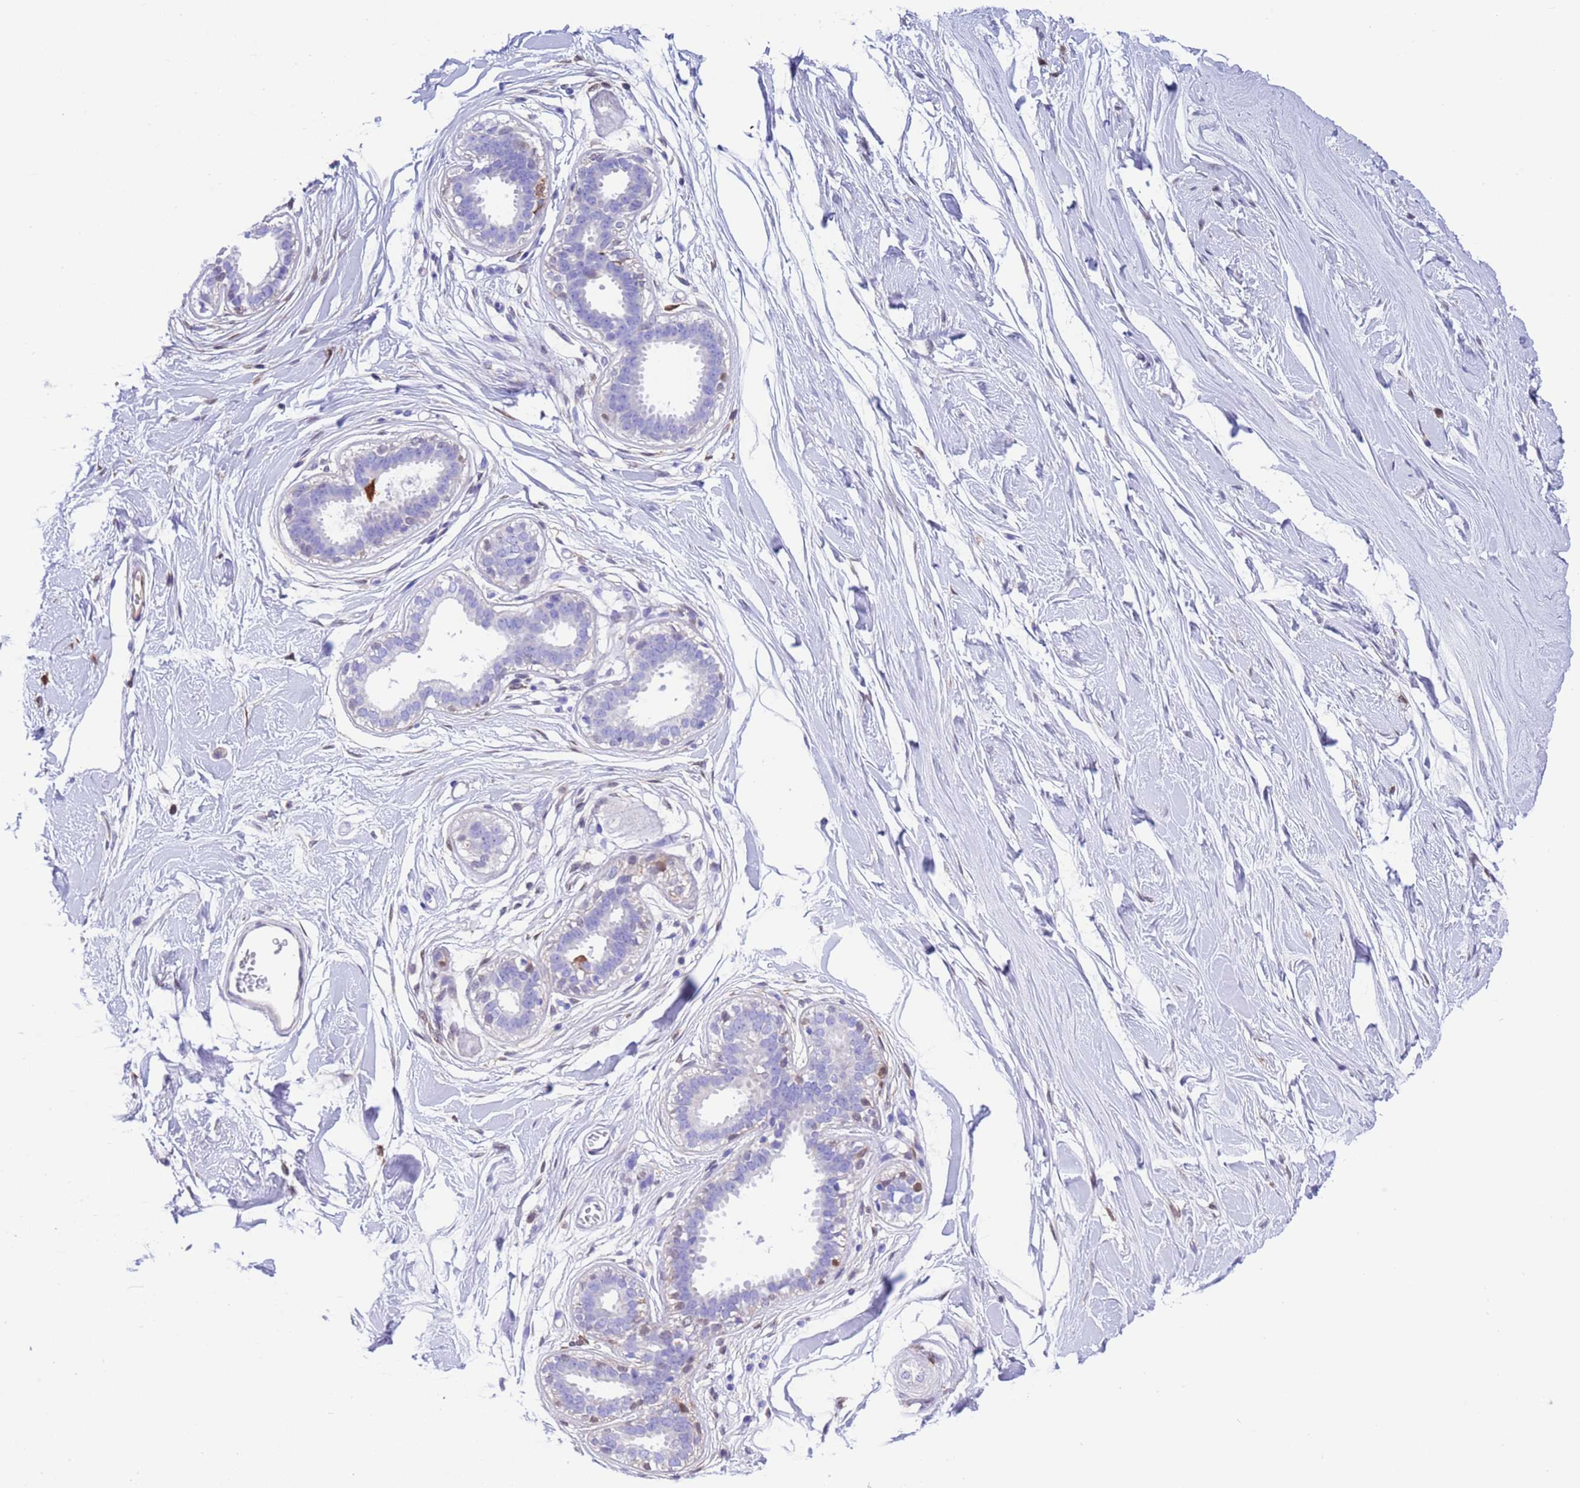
{"staining": {"intensity": "negative", "quantity": "none", "location": "none"}, "tissue": "breast", "cell_type": "Adipocytes", "image_type": "normal", "snomed": [{"axis": "morphology", "description": "Normal tissue, NOS"}, {"axis": "topography", "description": "Breast"}], "caption": "The immunohistochemistry (IHC) photomicrograph has no significant positivity in adipocytes of breast.", "gene": "C6orf47", "patient": {"sex": "female", "age": 45}}